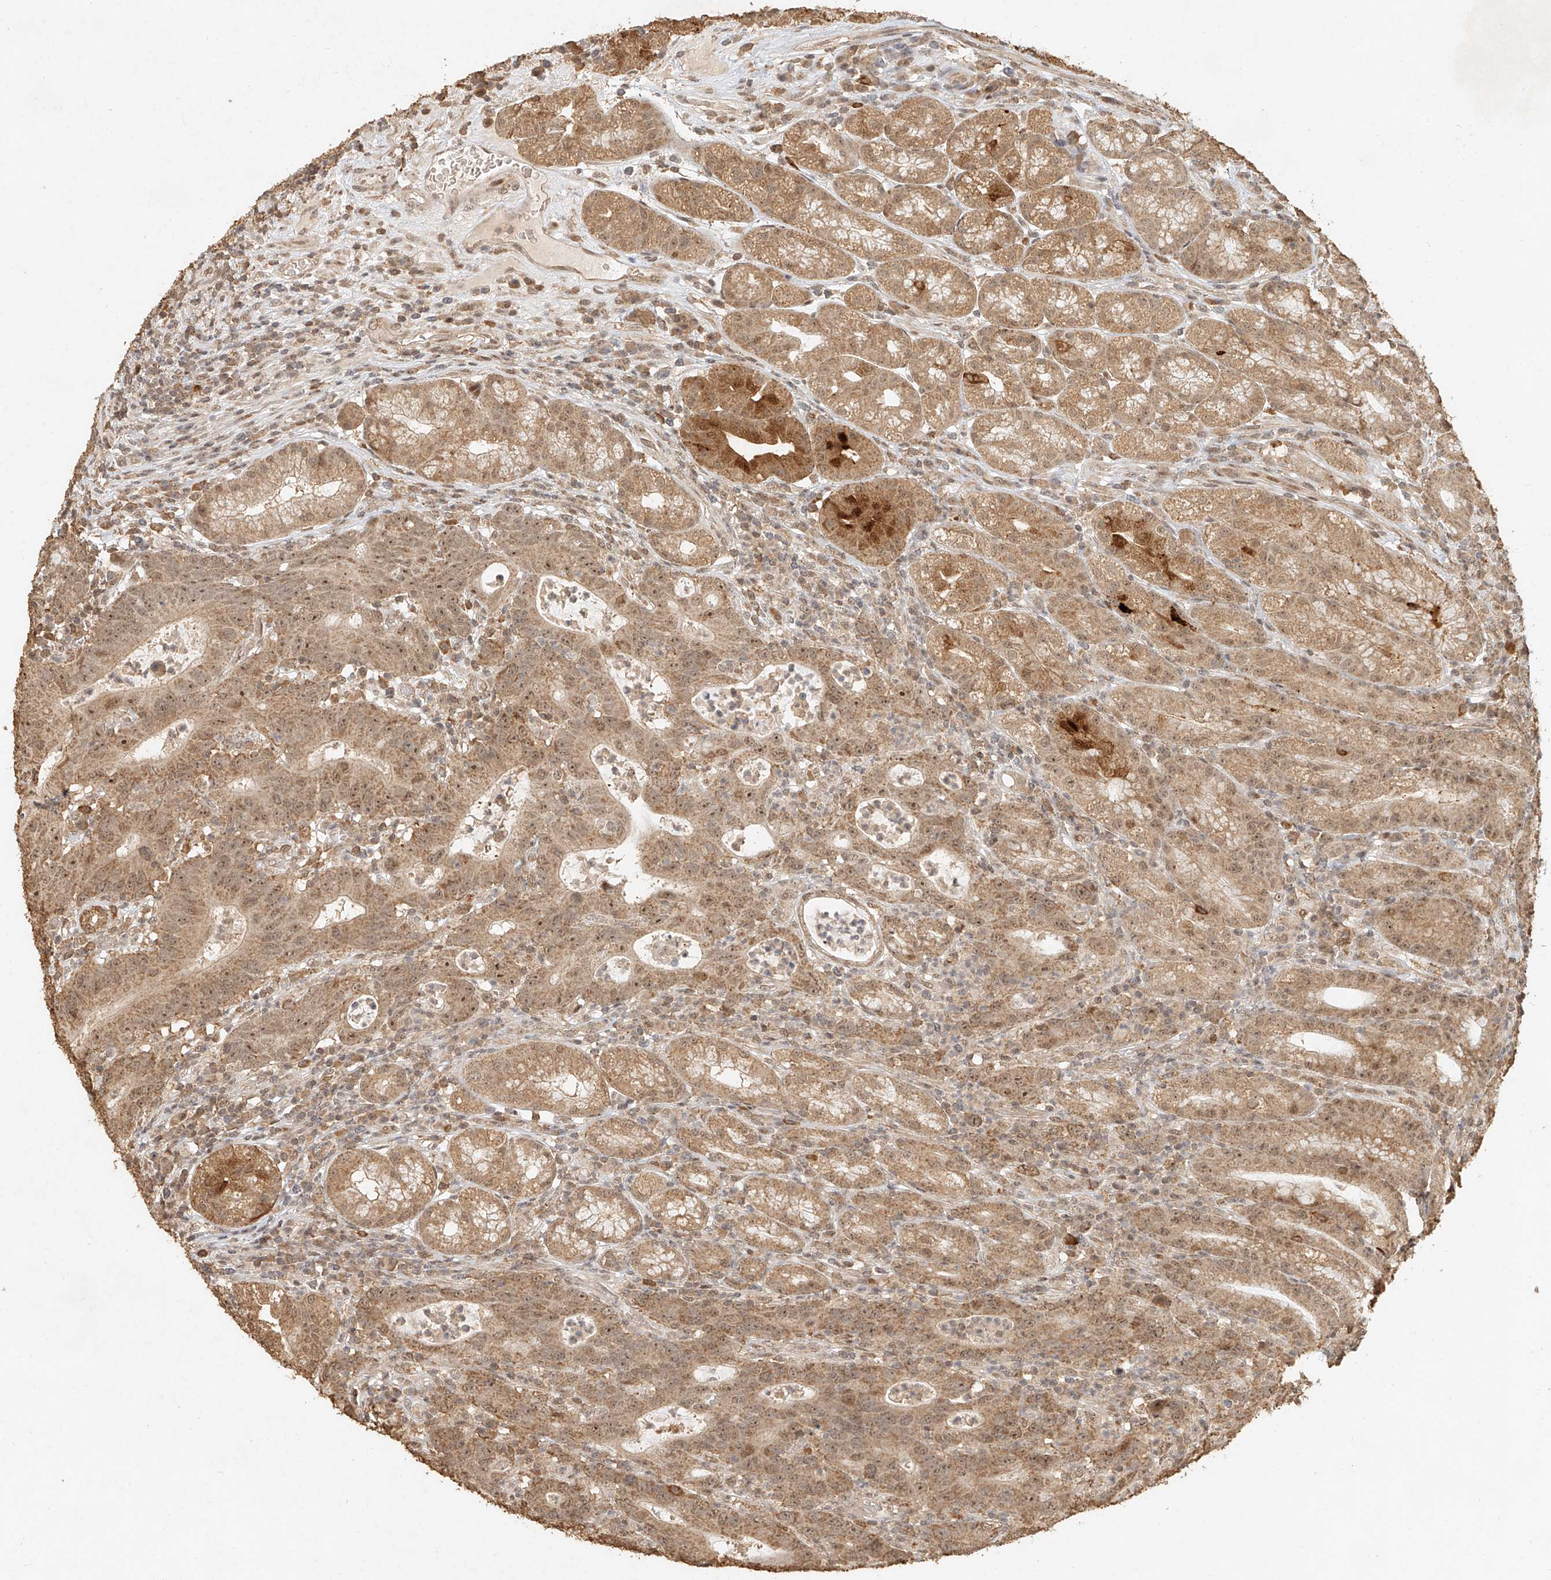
{"staining": {"intensity": "moderate", "quantity": ">75%", "location": "cytoplasmic/membranous,nuclear"}, "tissue": "stomach", "cell_type": "Glandular cells", "image_type": "normal", "snomed": [{"axis": "morphology", "description": "Normal tissue, NOS"}, {"axis": "topography", "description": "Stomach"}], "caption": "High-power microscopy captured an IHC histopathology image of benign stomach, revealing moderate cytoplasmic/membranous,nuclear expression in about >75% of glandular cells. The staining is performed using DAB brown chromogen to label protein expression. The nuclei are counter-stained blue using hematoxylin.", "gene": "CXorf58", "patient": {"sex": "male", "age": 57}}